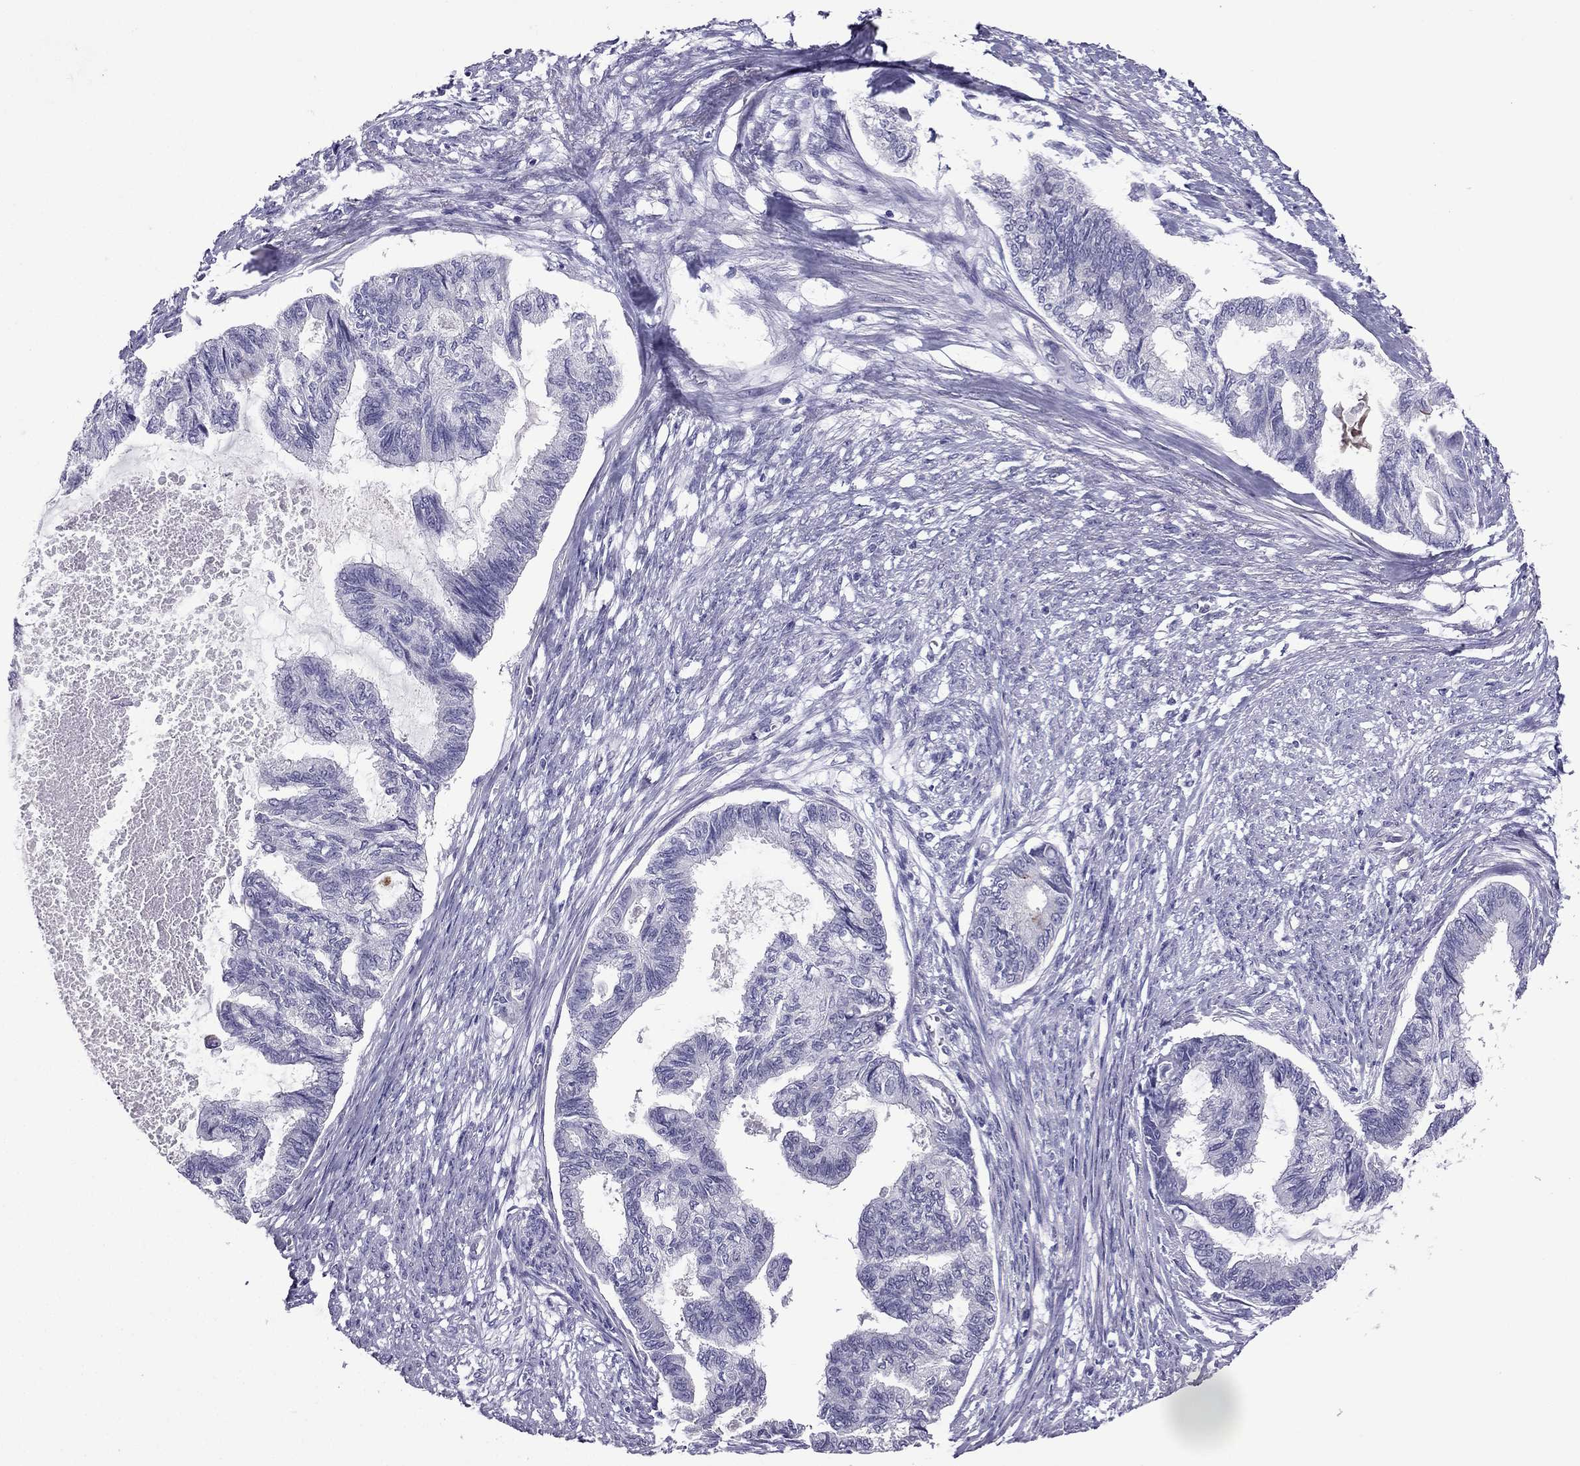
{"staining": {"intensity": "negative", "quantity": "none", "location": "none"}, "tissue": "endometrial cancer", "cell_type": "Tumor cells", "image_type": "cancer", "snomed": [{"axis": "morphology", "description": "Adenocarcinoma, NOS"}, {"axis": "topography", "description": "Endometrium"}], "caption": "There is no significant staining in tumor cells of endometrial adenocarcinoma.", "gene": "PDE6A", "patient": {"sex": "female", "age": 86}}